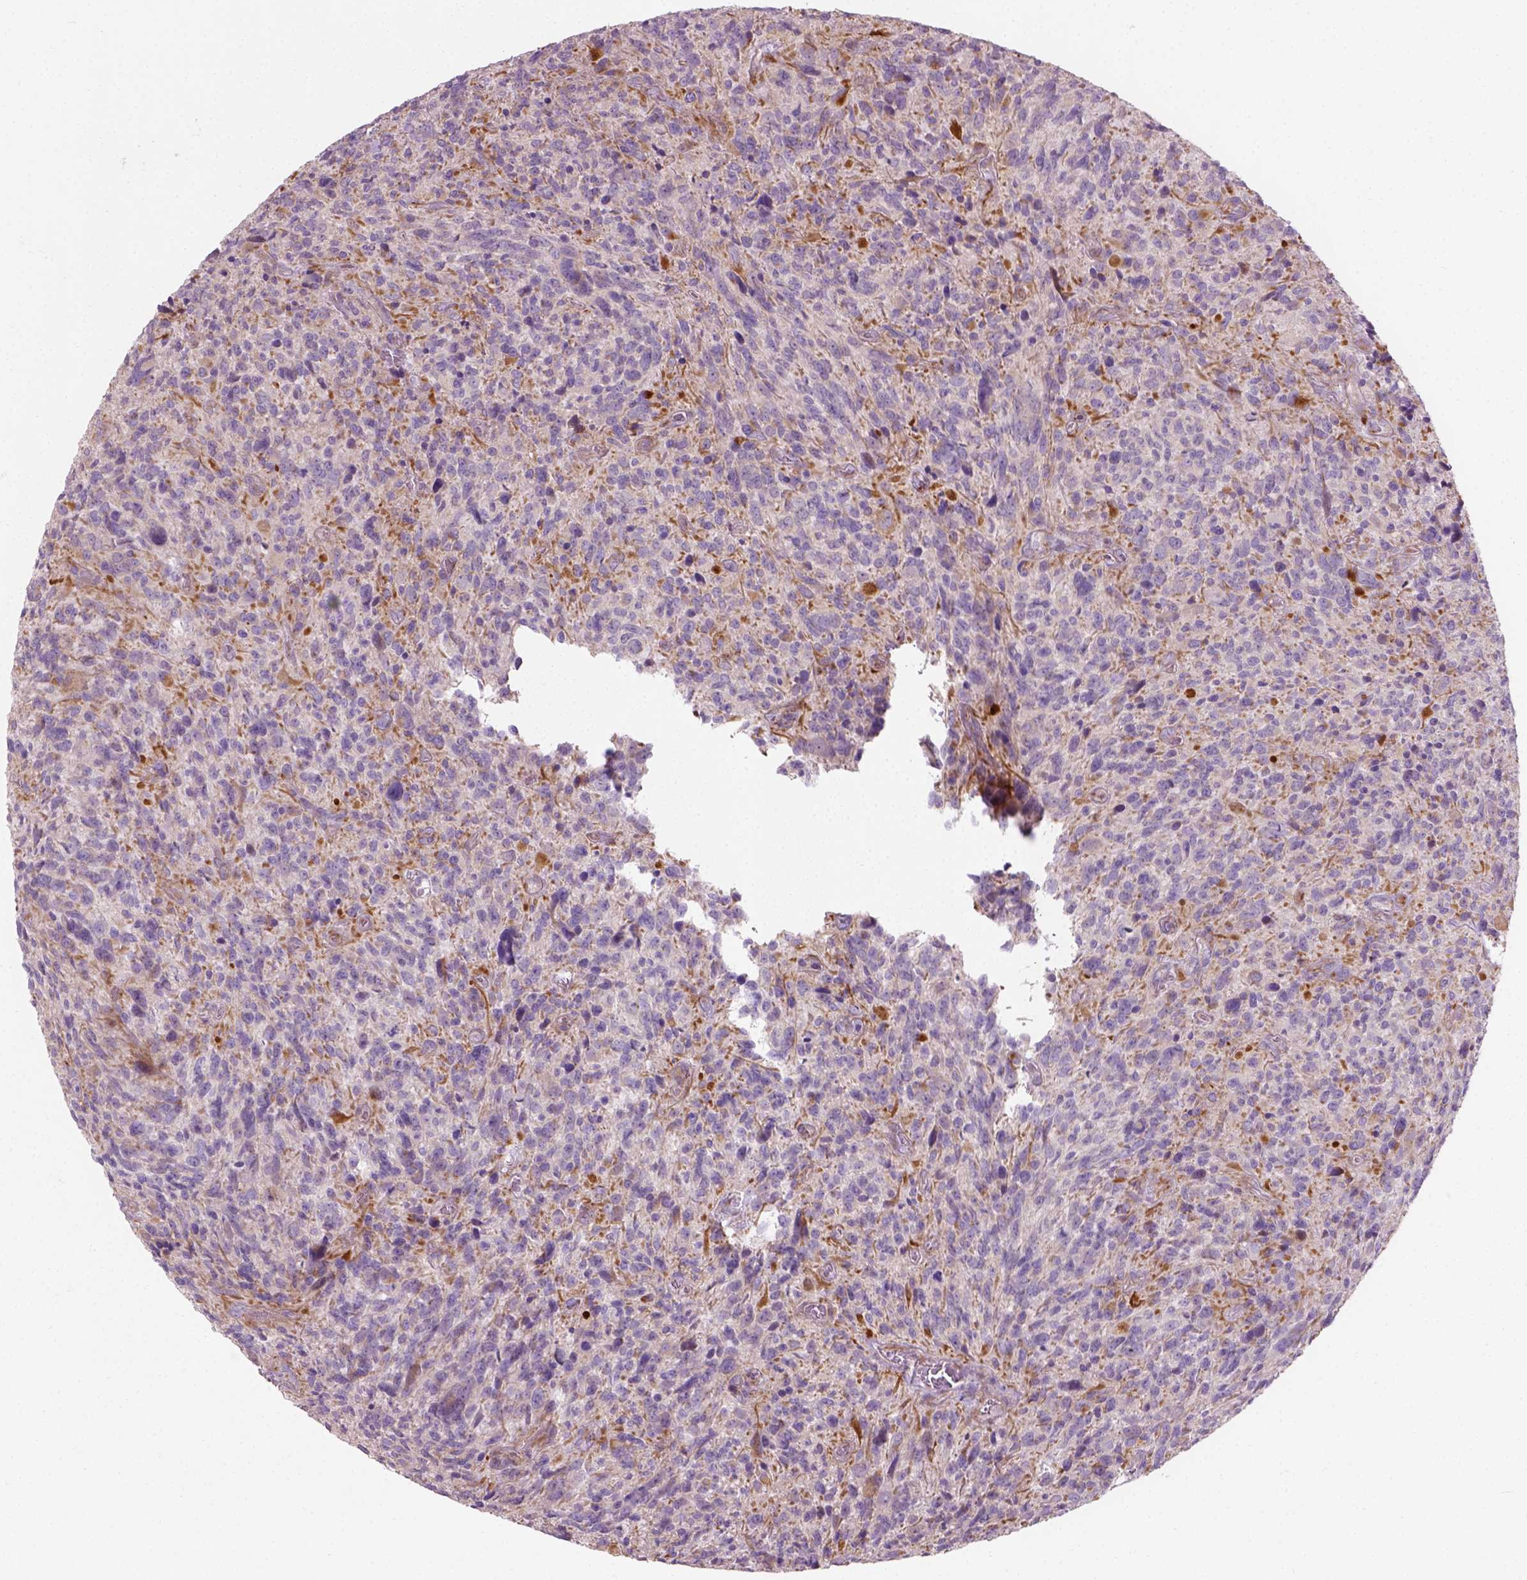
{"staining": {"intensity": "negative", "quantity": "none", "location": "none"}, "tissue": "glioma", "cell_type": "Tumor cells", "image_type": "cancer", "snomed": [{"axis": "morphology", "description": "Glioma, malignant, High grade"}, {"axis": "topography", "description": "Brain"}], "caption": "Tumor cells are negative for protein expression in human glioma.", "gene": "PKP3", "patient": {"sex": "male", "age": 46}}